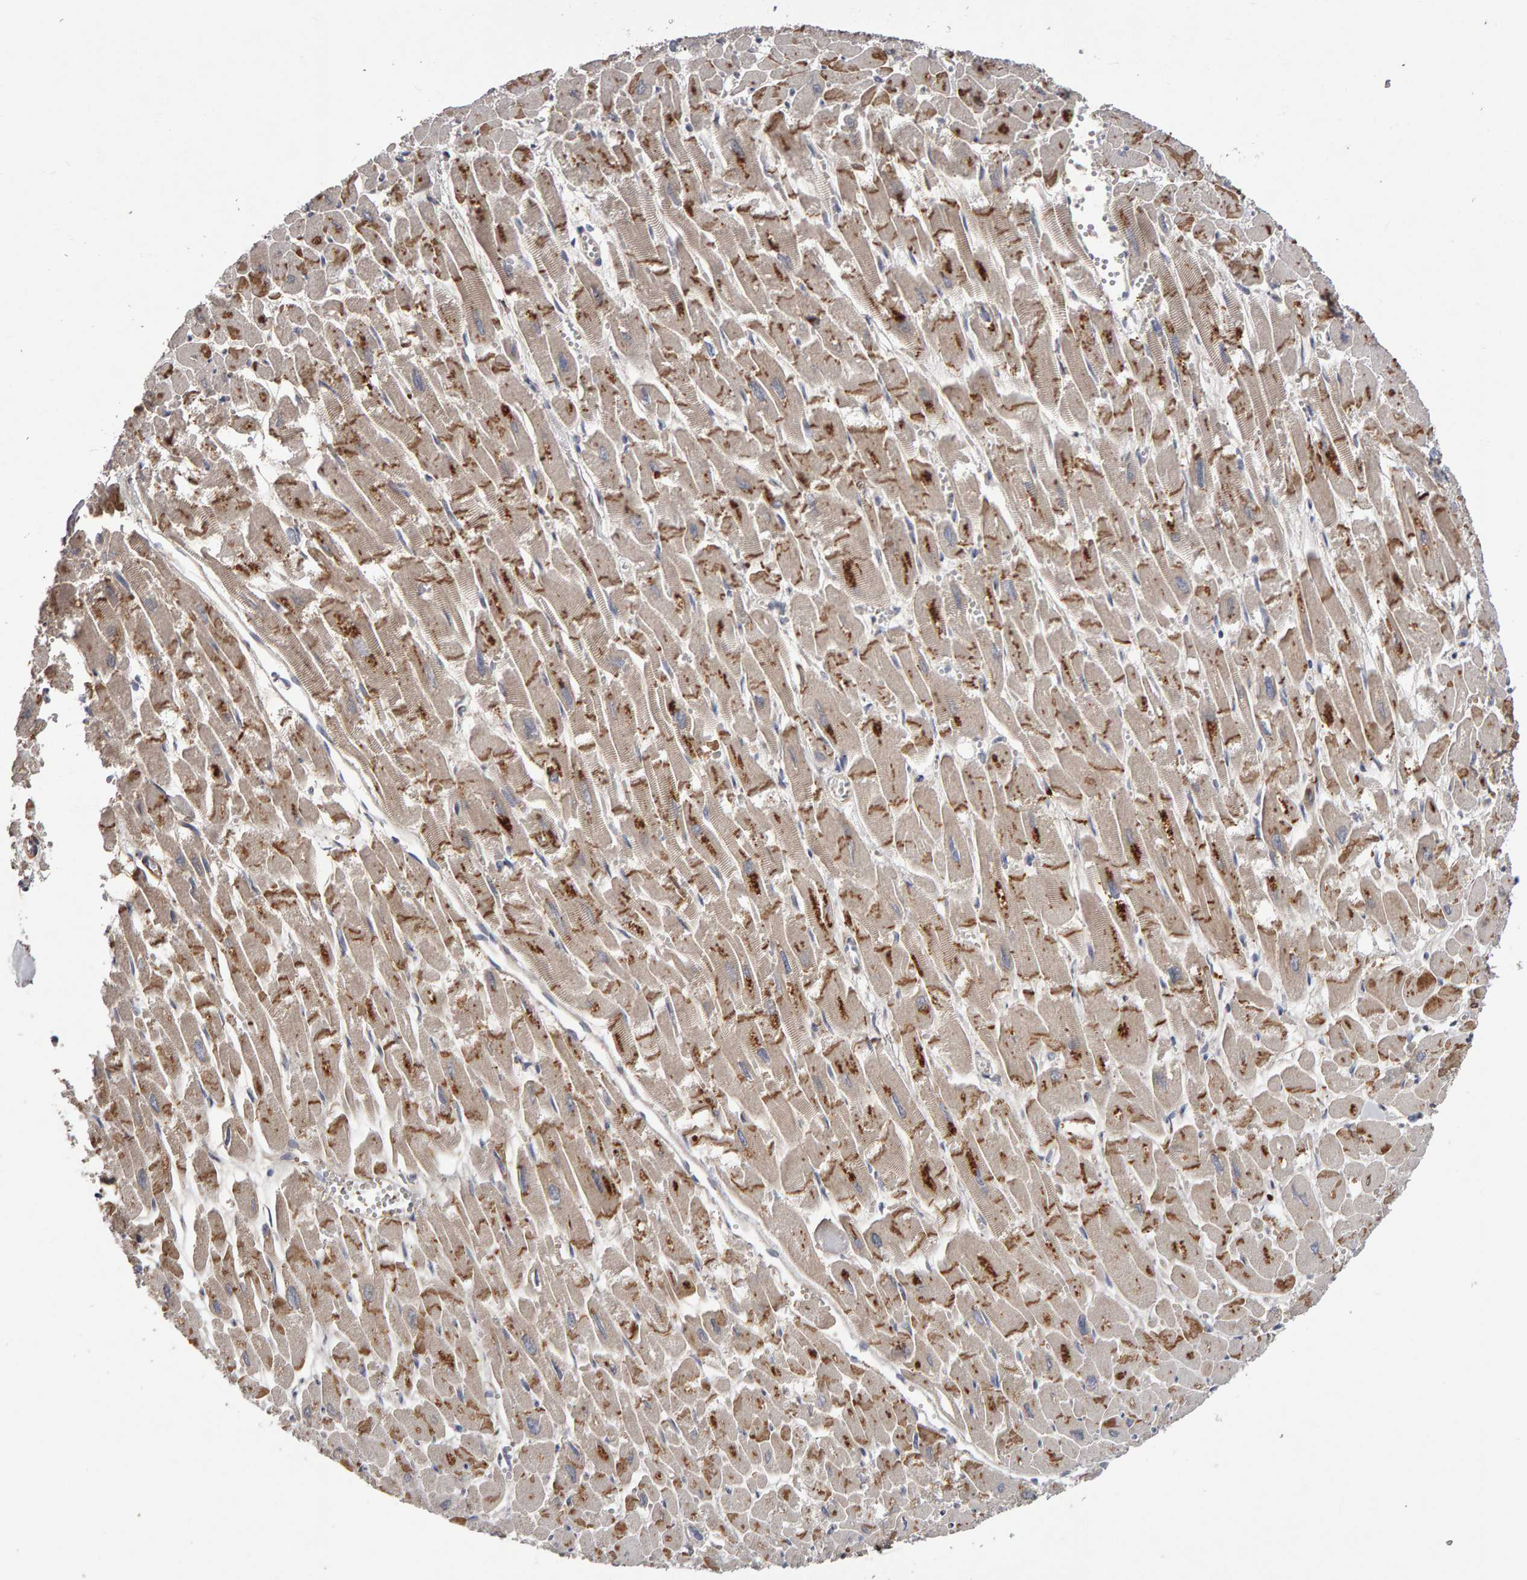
{"staining": {"intensity": "strong", "quantity": ">75%", "location": "cytoplasmic/membranous"}, "tissue": "heart muscle", "cell_type": "Cardiomyocytes", "image_type": "normal", "snomed": [{"axis": "morphology", "description": "Normal tissue, NOS"}, {"axis": "topography", "description": "Heart"}], "caption": "IHC micrograph of unremarkable heart muscle: heart muscle stained using IHC demonstrates high levels of strong protein expression localized specifically in the cytoplasmic/membranous of cardiomyocytes, appearing as a cytoplasmic/membranous brown color.", "gene": "CANT1", "patient": {"sex": "male", "age": 54}}